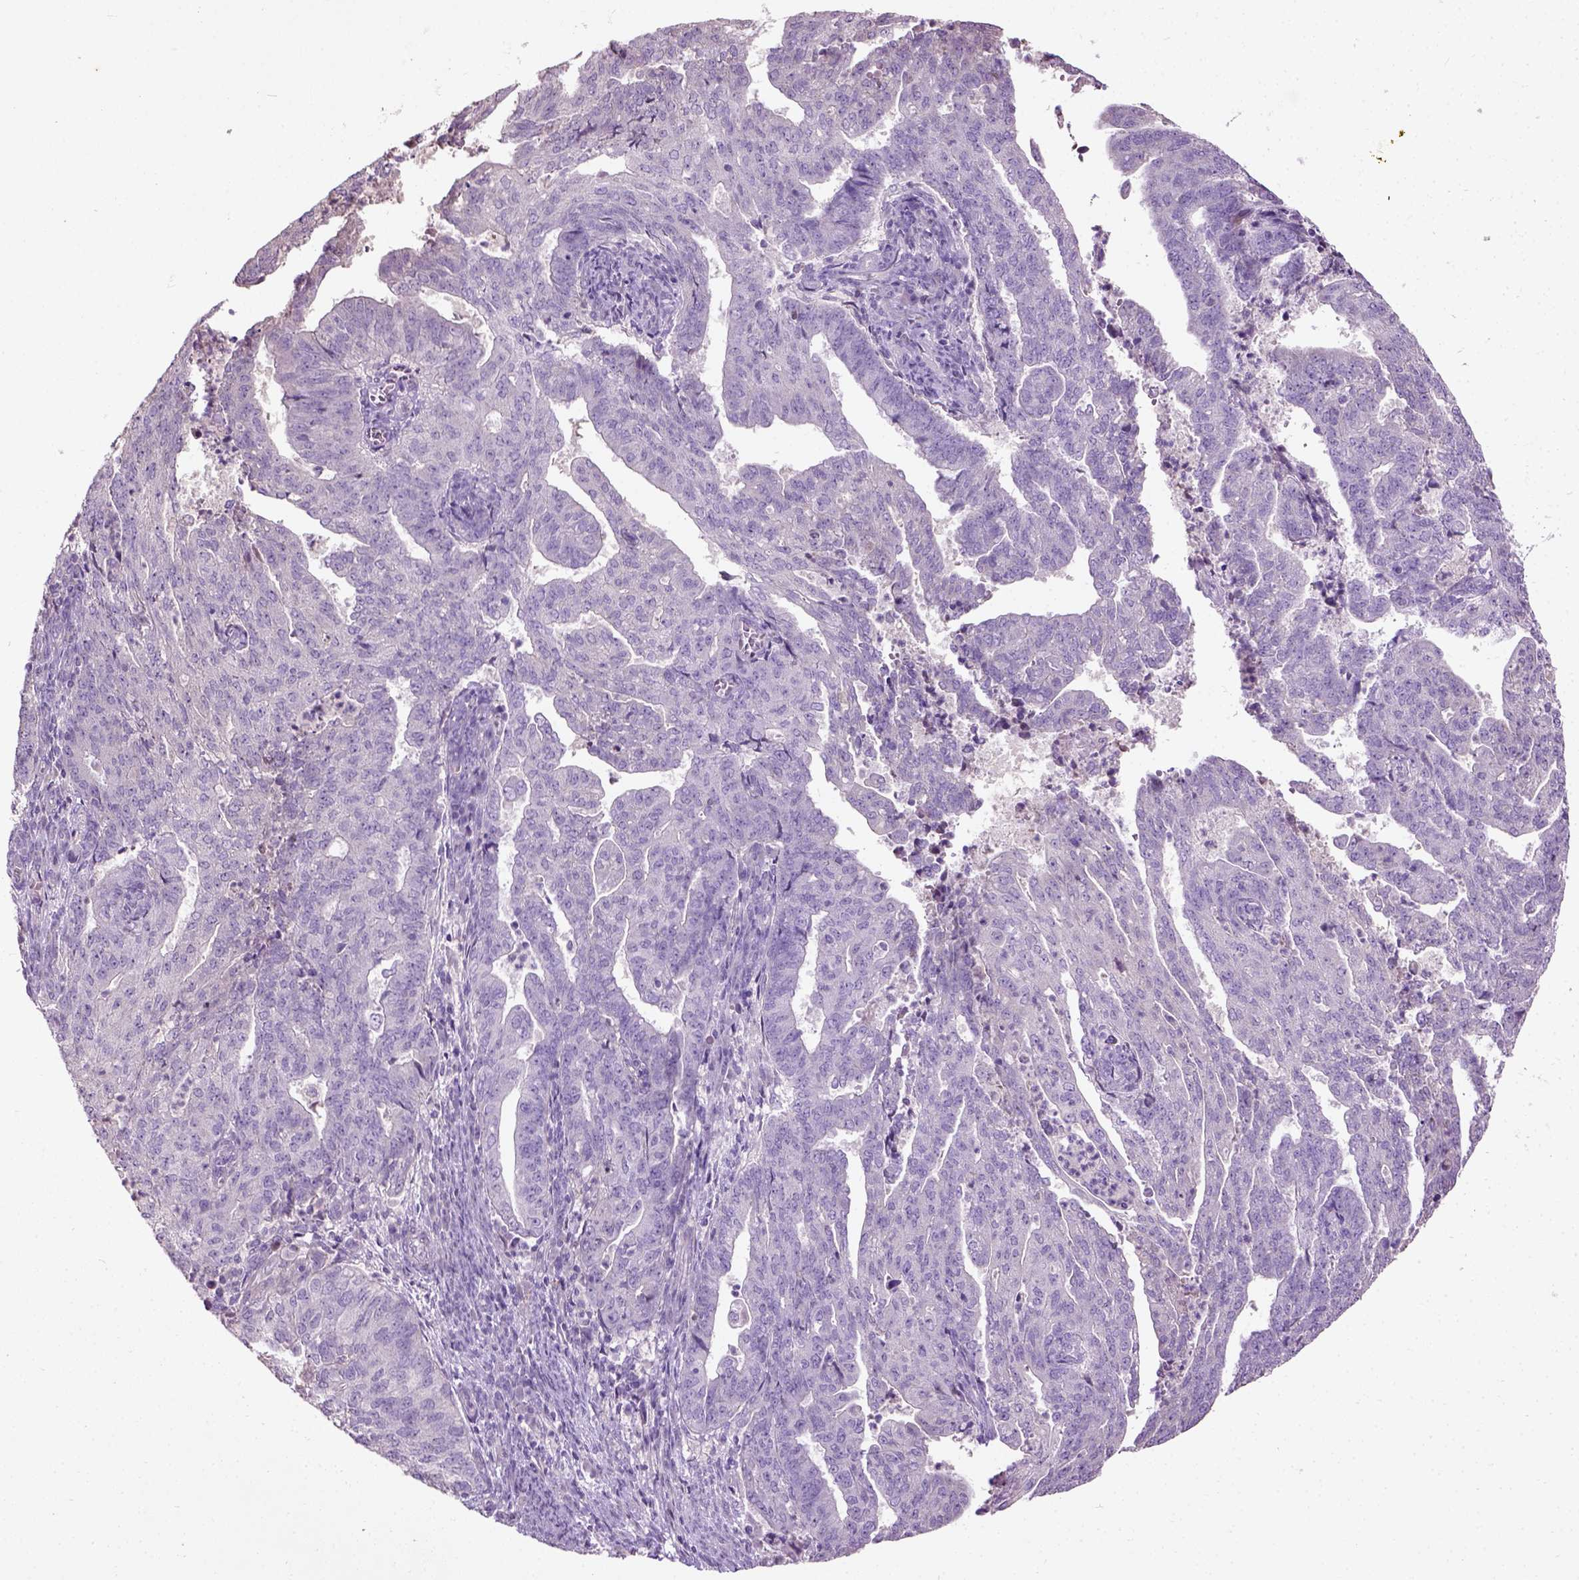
{"staining": {"intensity": "negative", "quantity": "none", "location": "none"}, "tissue": "endometrial cancer", "cell_type": "Tumor cells", "image_type": "cancer", "snomed": [{"axis": "morphology", "description": "Adenocarcinoma, NOS"}, {"axis": "topography", "description": "Endometrium"}], "caption": "Histopathology image shows no protein expression in tumor cells of endometrial cancer (adenocarcinoma) tissue.", "gene": "PKP3", "patient": {"sex": "female", "age": 82}}